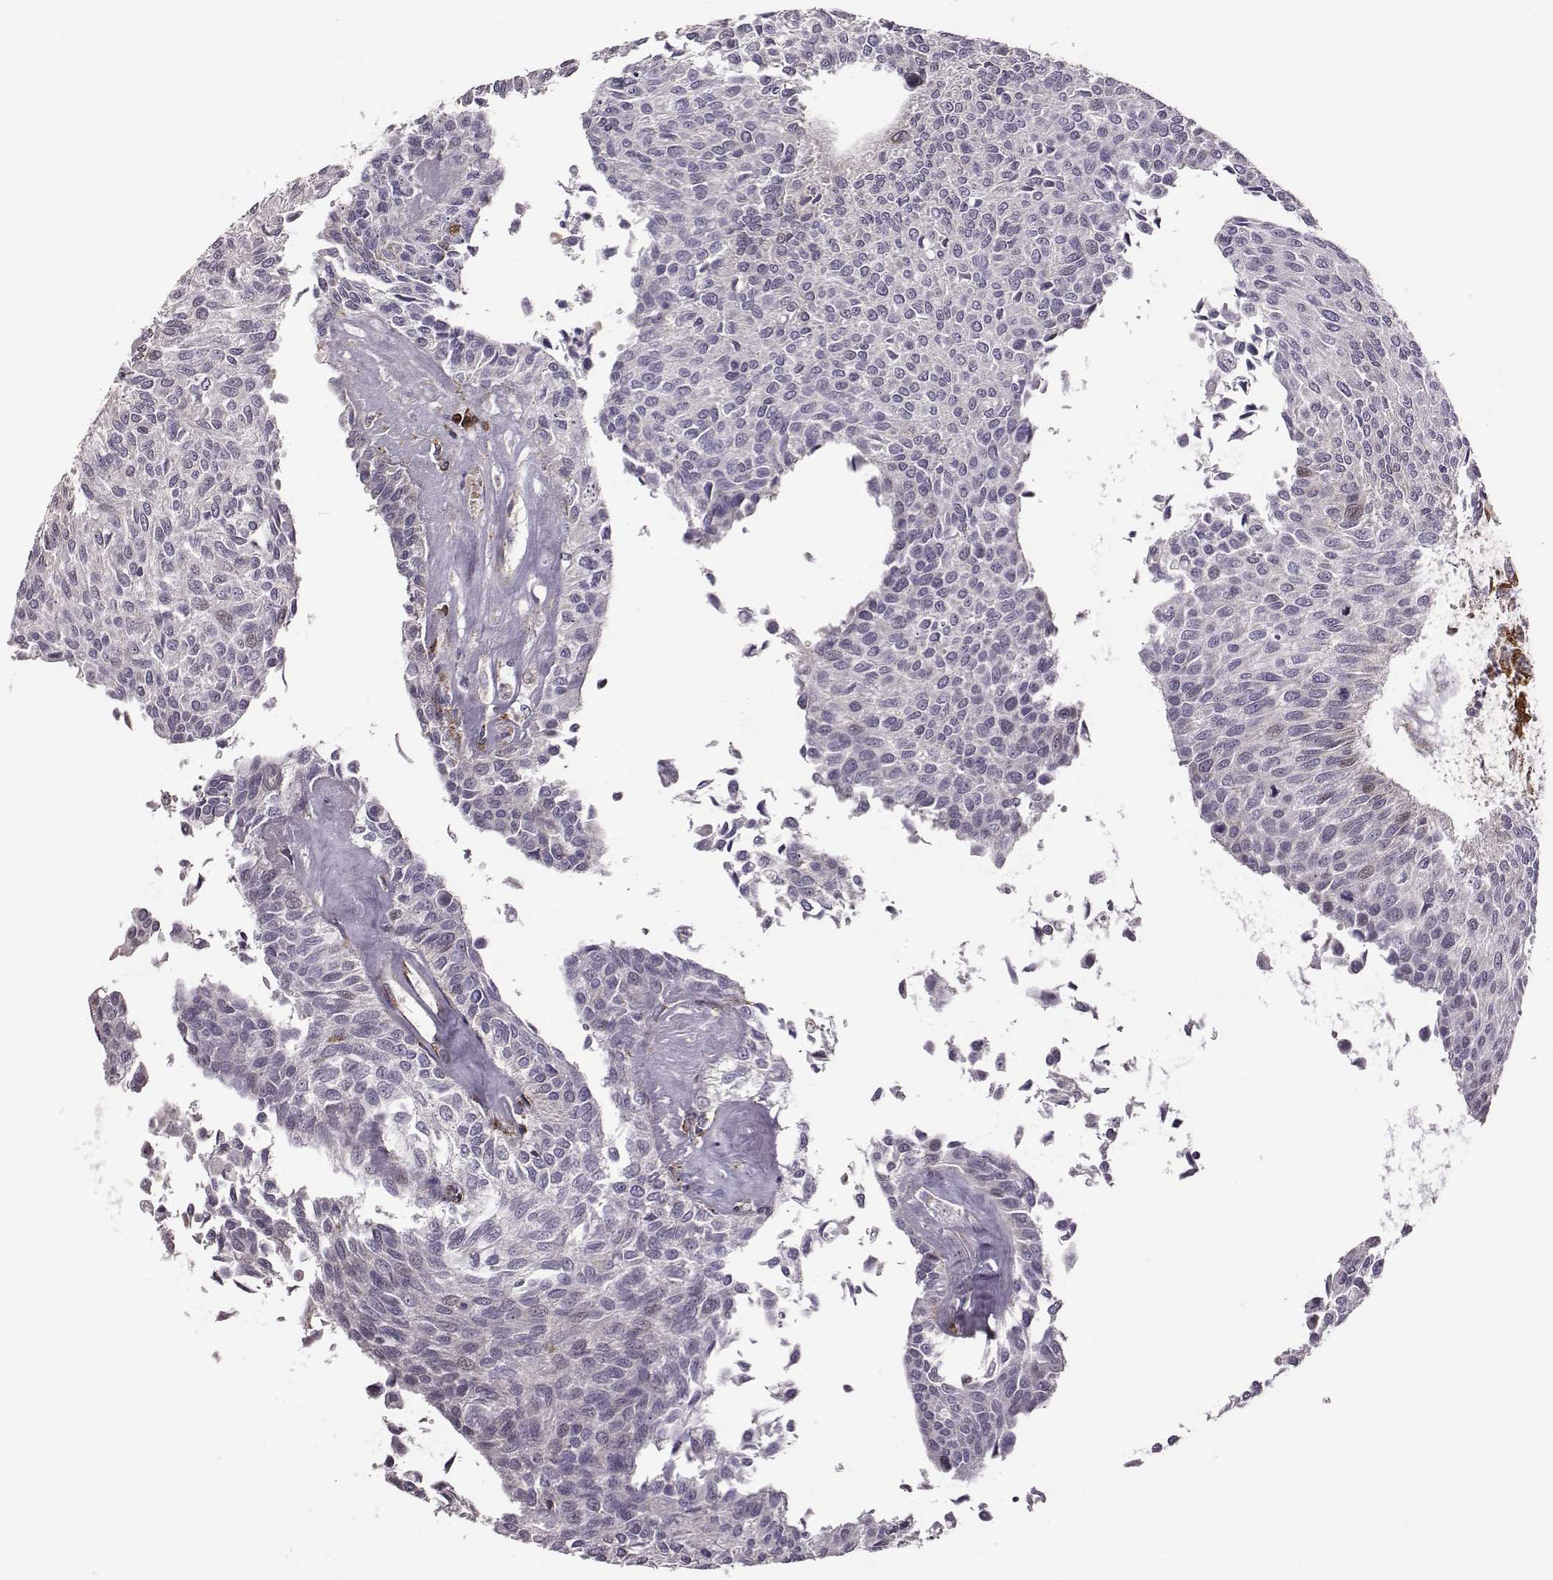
{"staining": {"intensity": "negative", "quantity": "none", "location": "none"}, "tissue": "urothelial cancer", "cell_type": "Tumor cells", "image_type": "cancer", "snomed": [{"axis": "morphology", "description": "Urothelial carcinoma, NOS"}, {"axis": "topography", "description": "Urinary bladder"}], "caption": "The immunohistochemistry histopathology image has no significant positivity in tumor cells of transitional cell carcinoma tissue.", "gene": "SELENOI", "patient": {"sex": "male", "age": 55}}